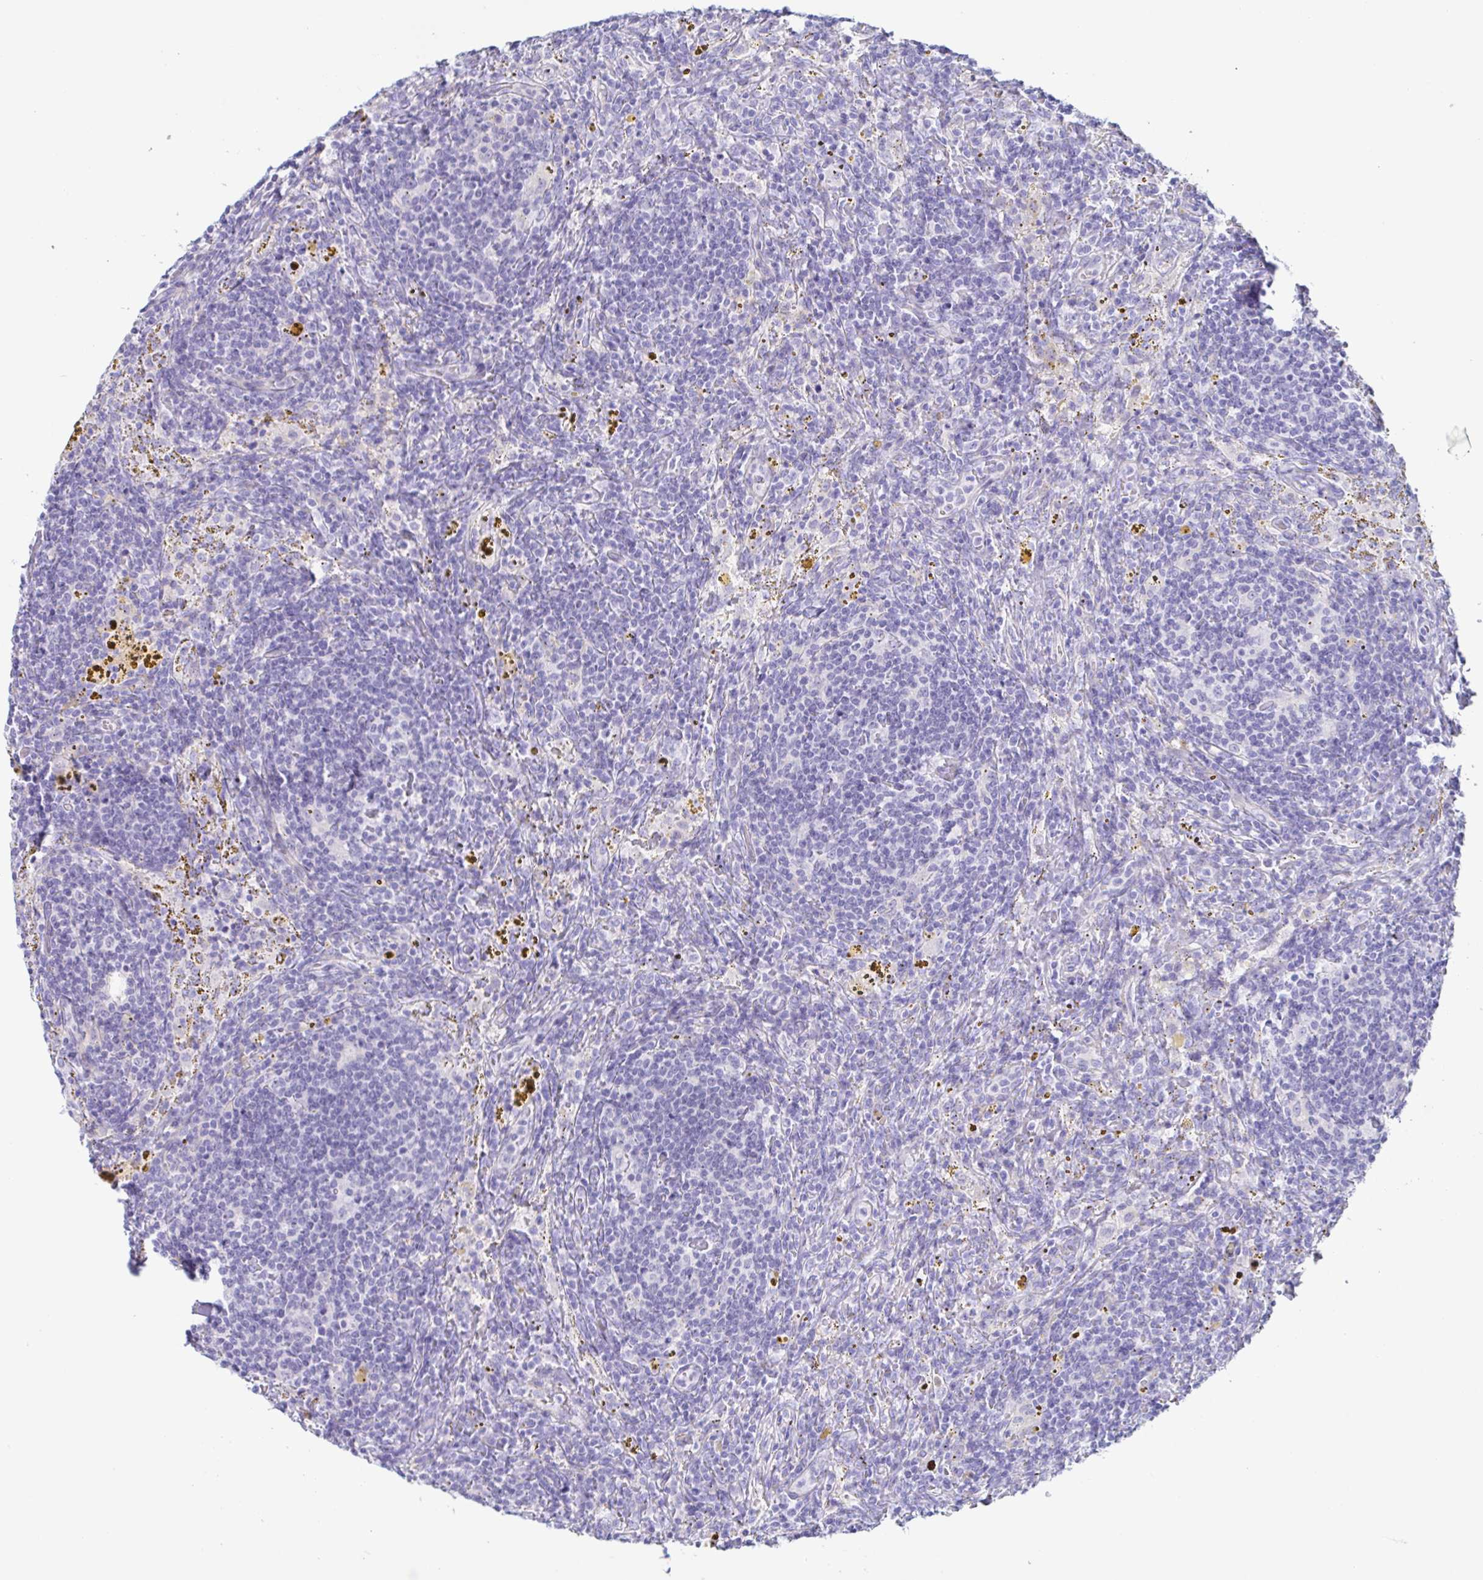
{"staining": {"intensity": "negative", "quantity": "none", "location": "none"}, "tissue": "lymphoma", "cell_type": "Tumor cells", "image_type": "cancer", "snomed": [{"axis": "morphology", "description": "Malignant lymphoma, non-Hodgkin's type, Low grade"}, {"axis": "topography", "description": "Spleen"}], "caption": "Image shows no protein staining in tumor cells of lymphoma tissue.", "gene": "PRR4", "patient": {"sex": "female", "age": 70}}